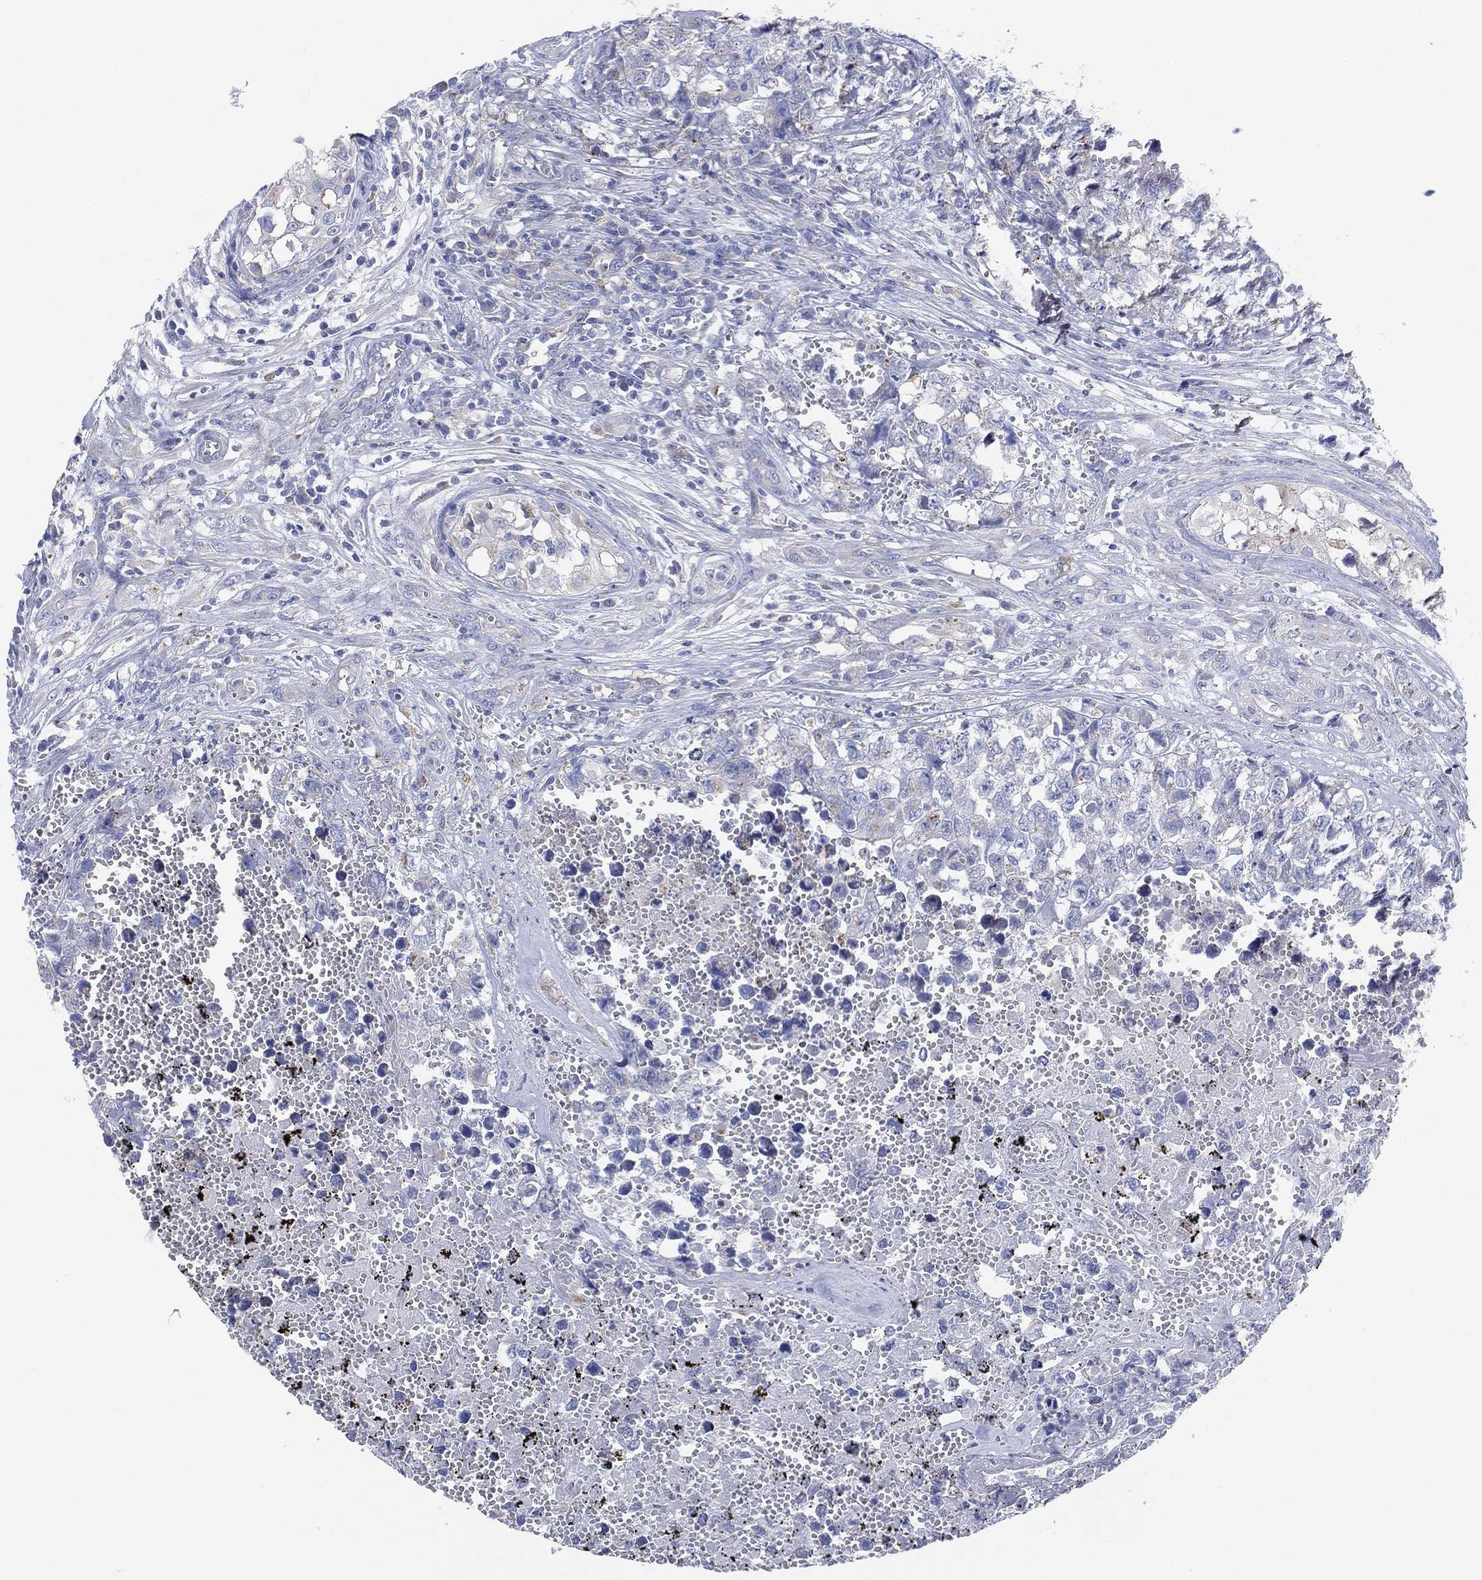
{"staining": {"intensity": "negative", "quantity": "none", "location": "none"}, "tissue": "testis cancer", "cell_type": "Tumor cells", "image_type": "cancer", "snomed": [{"axis": "morphology", "description": "Seminoma, NOS"}, {"axis": "morphology", "description": "Carcinoma, Embryonal, NOS"}, {"axis": "topography", "description": "Testis"}], "caption": "This is an IHC histopathology image of human testis cancer. There is no positivity in tumor cells.", "gene": "GALNS", "patient": {"sex": "male", "age": 22}}